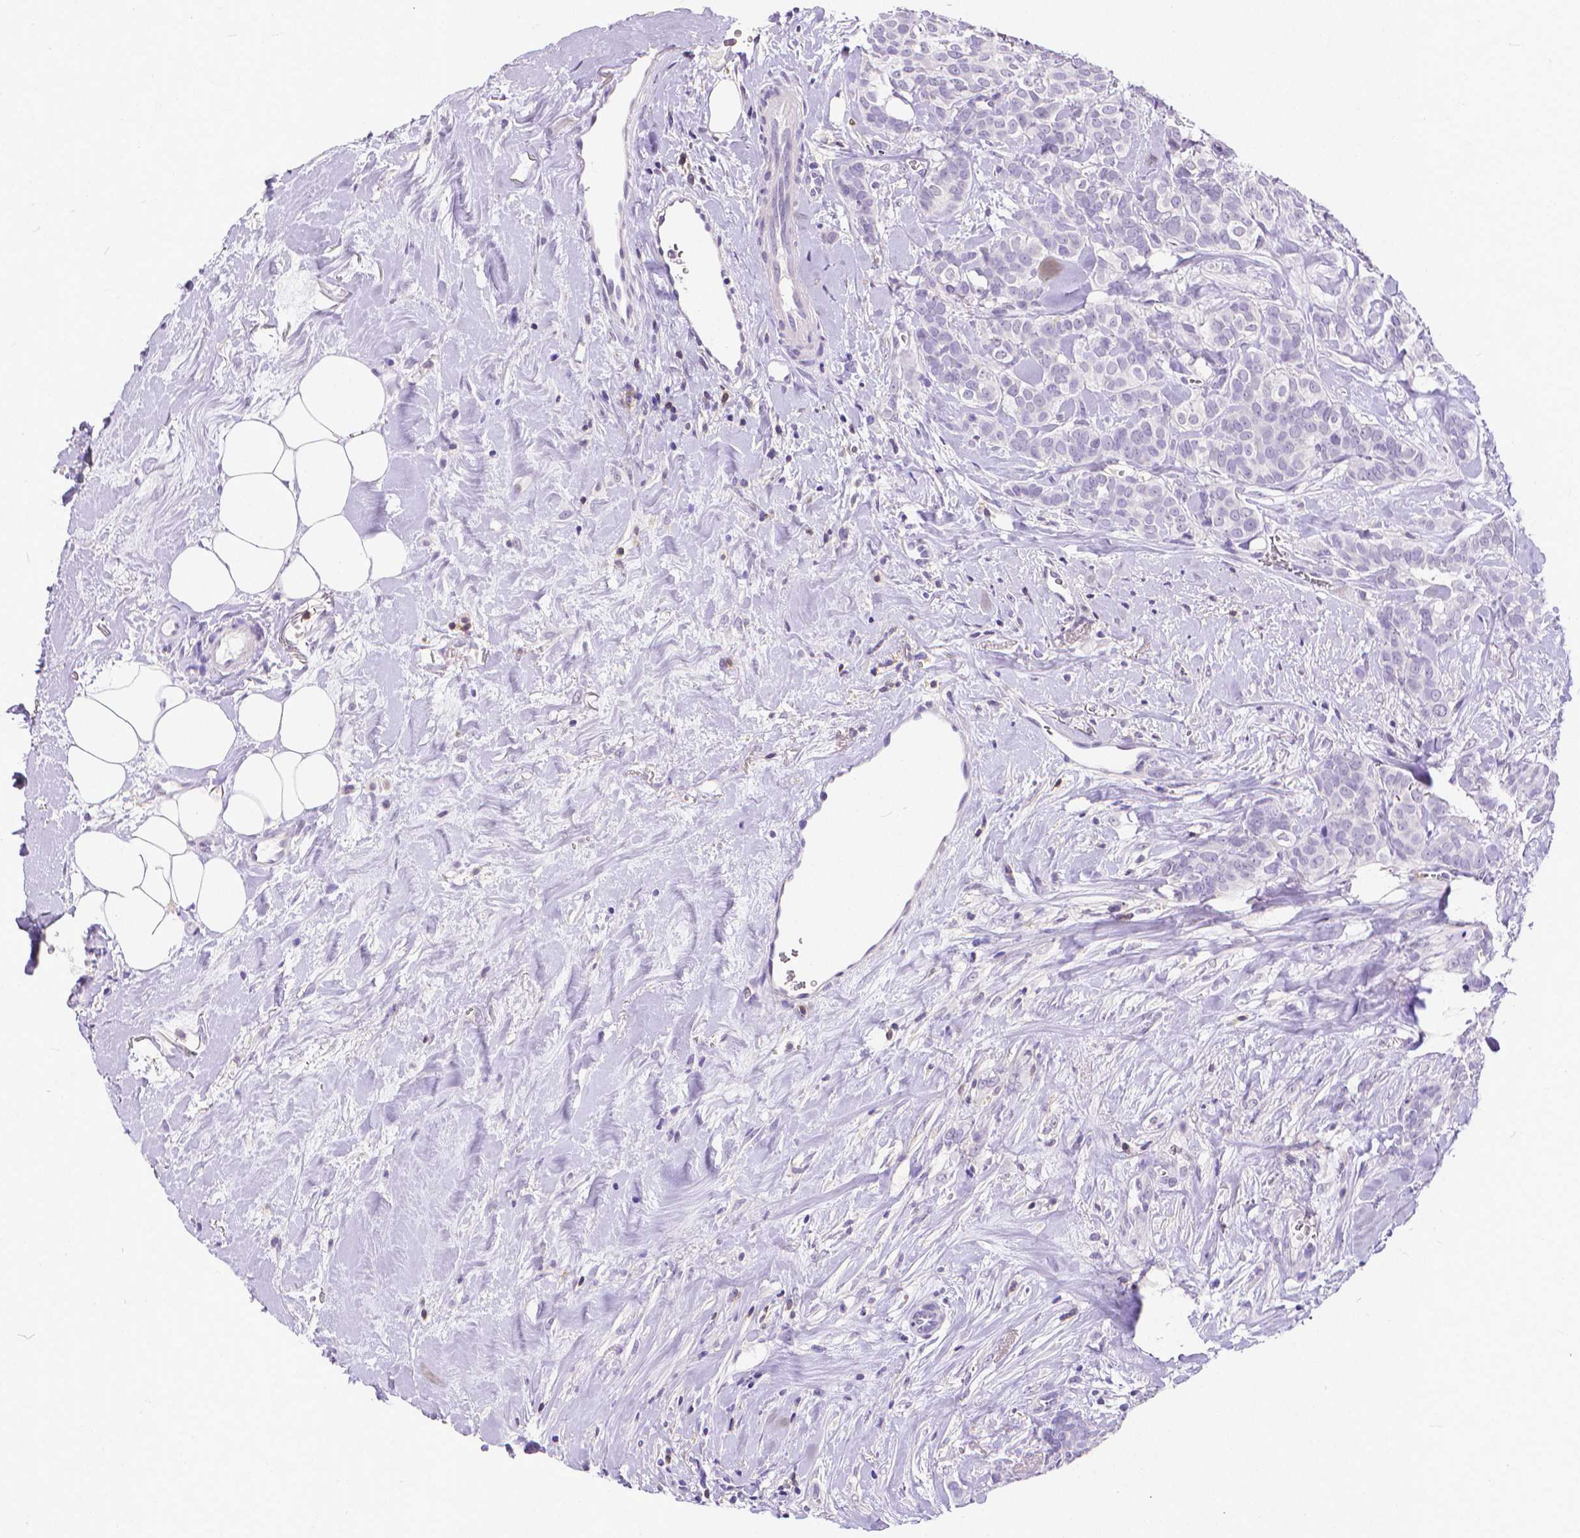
{"staining": {"intensity": "negative", "quantity": "none", "location": "none"}, "tissue": "breast cancer", "cell_type": "Tumor cells", "image_type": "cancer", "snomed": [{"axis": "morphology", "description": "Duct carcinoma"}, {"axis": "topography", "description": "Breast"}], "caption": "Immunohistochemistry (IHC) micrograph of human breast cancer (infiltrating ductal carcinoma) stained for a protein (brown), which displays no positivity in tumor cells.", "gene": "CD4", "patient": {"sex": "female", "age": 84}}